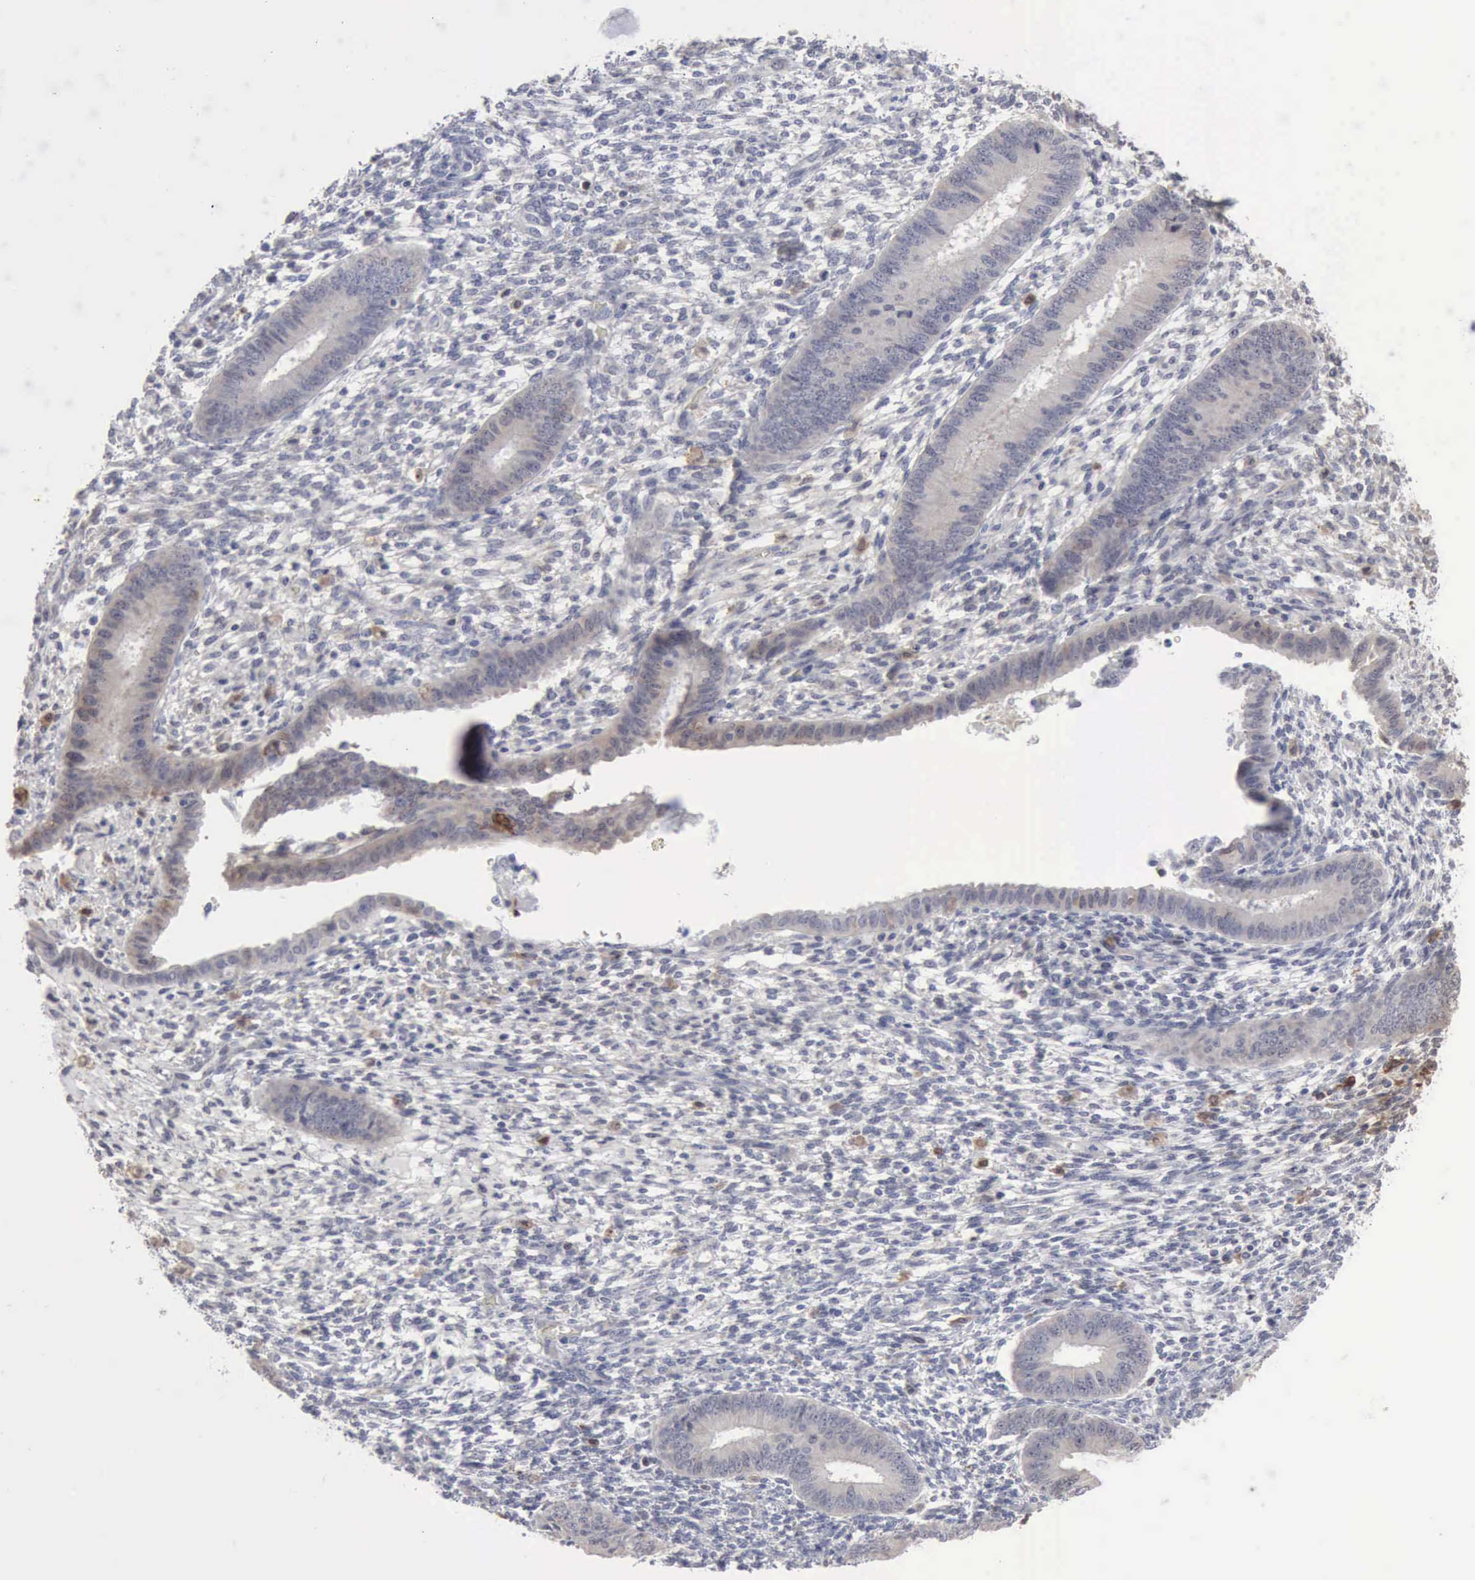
{"staining": {"intensity": "weak", "quantity": "<25%", "location": "nuclear"}, "tissue": "endometrium", "cell_type": "Cells in endometrial stroma", "image_type": "normal", "snomed": [{"axis": "morphology", "description": "Normal tissue, NOS"}, {"axis": "topography", "description": "Endometrium"}], "caption": "This histopathology image is of unremarkable endometrium stained with immunohistochemistry to label a protein in brown with the nuclei are counter-stained blue. There is no positivity in cells in endometrial stroma. Nuclei are stained in blue.", "gene": "STAT1", "patient": {"sex": "female", "age": 42}}